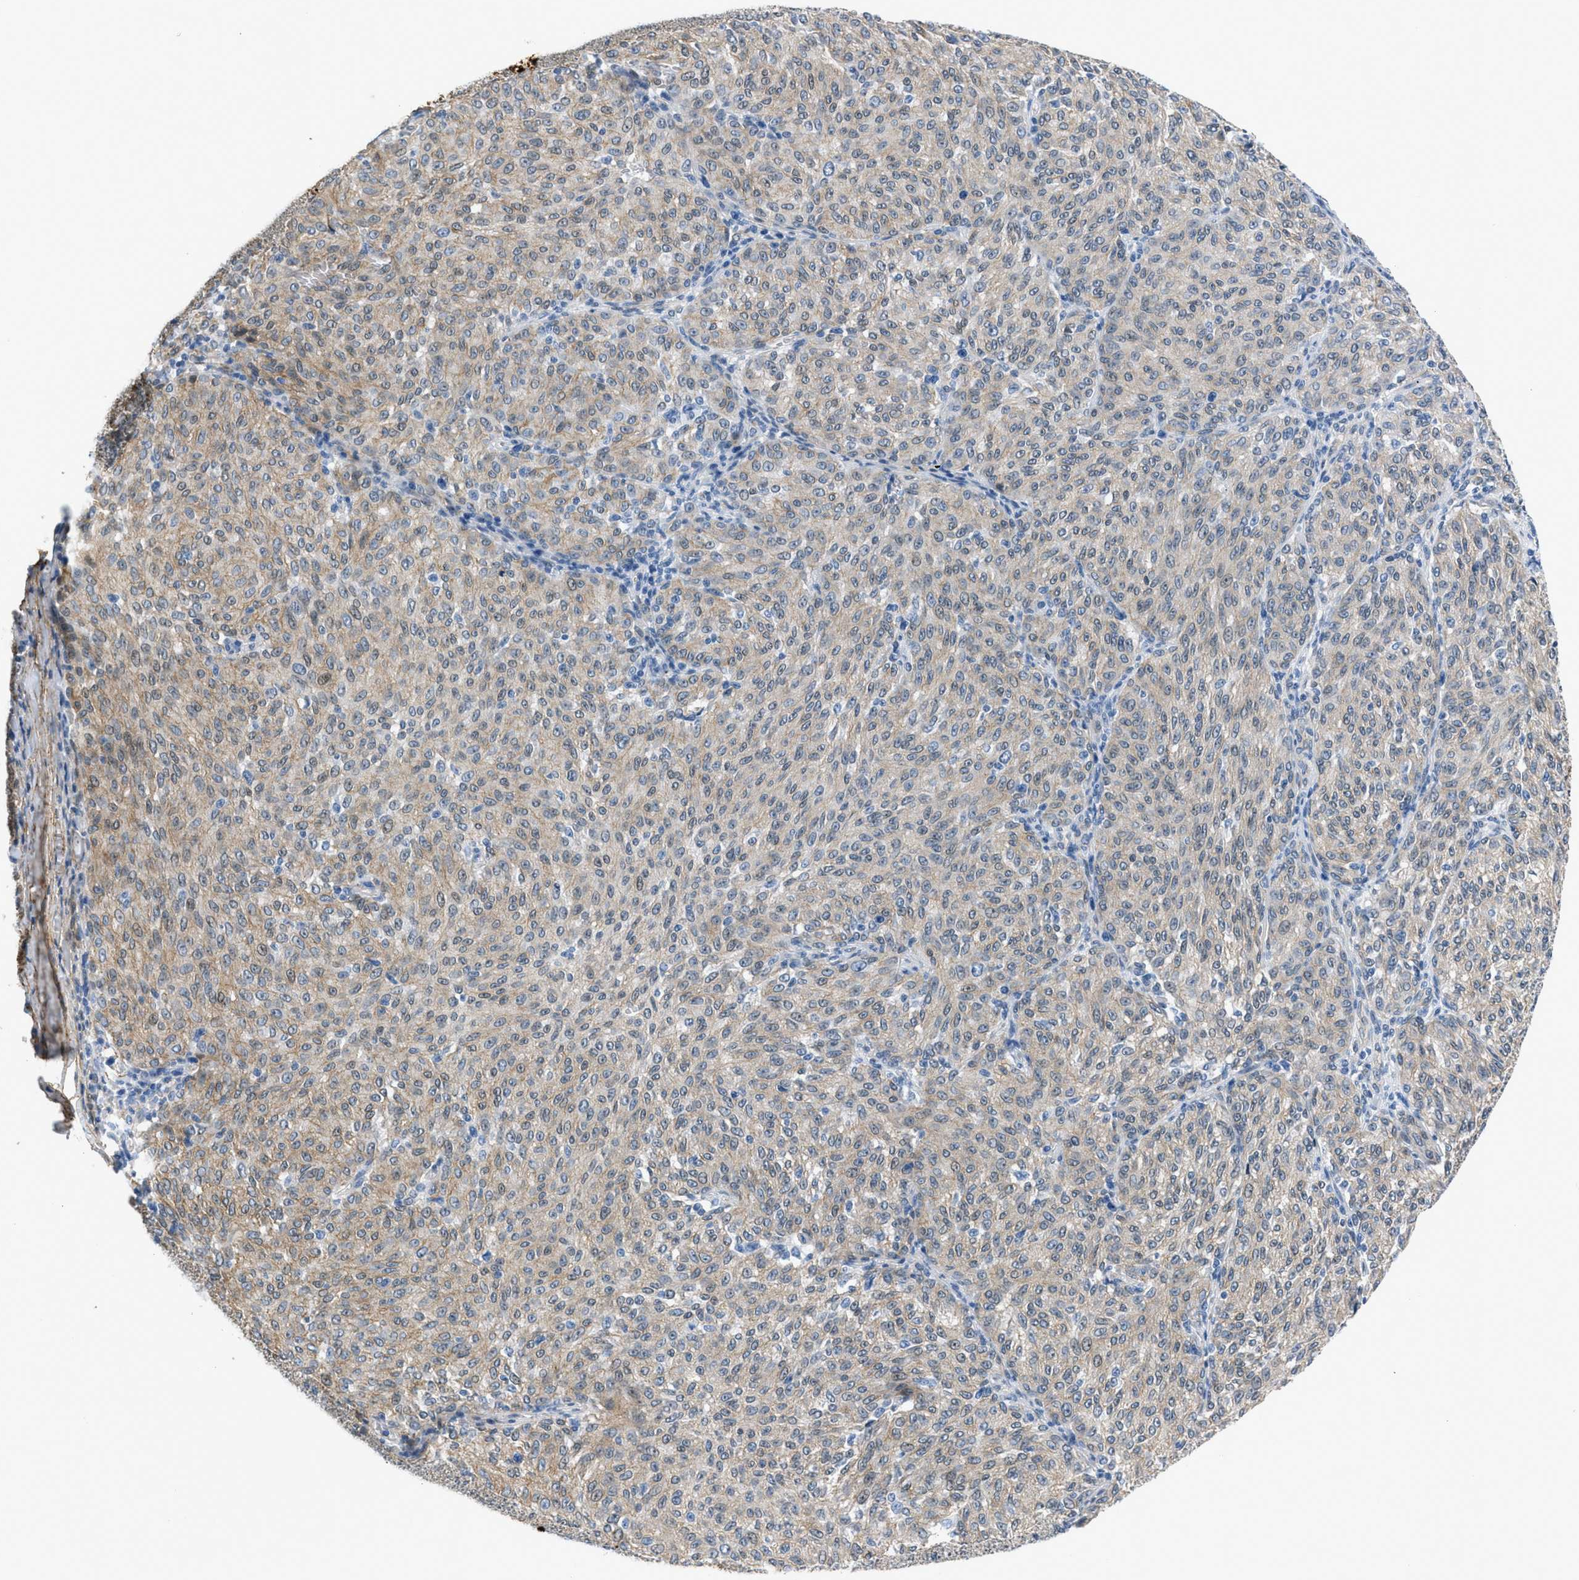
{"staining": {"intensity": "weak", "quantity": "25%-75%", "location": "cytoplasmic/membranous,nuclear"}, "tissue": "melanoma", "cell_type": "Tumor cells", "image_type": "cancer", "snomed": [{"axis": "morphology", "description": "Malignant melanoma, NOS"}, {"axis": "topography", "description": "Skin"}], "caption": "Melanoma was stained to show a protein in brown. There is low levels of weak cytoplasmic/membranous and nuclear staining in about 25%-75% of tumor cells.", "gene": "FBN1", "patient": {"sex": "female", "age": 72}}